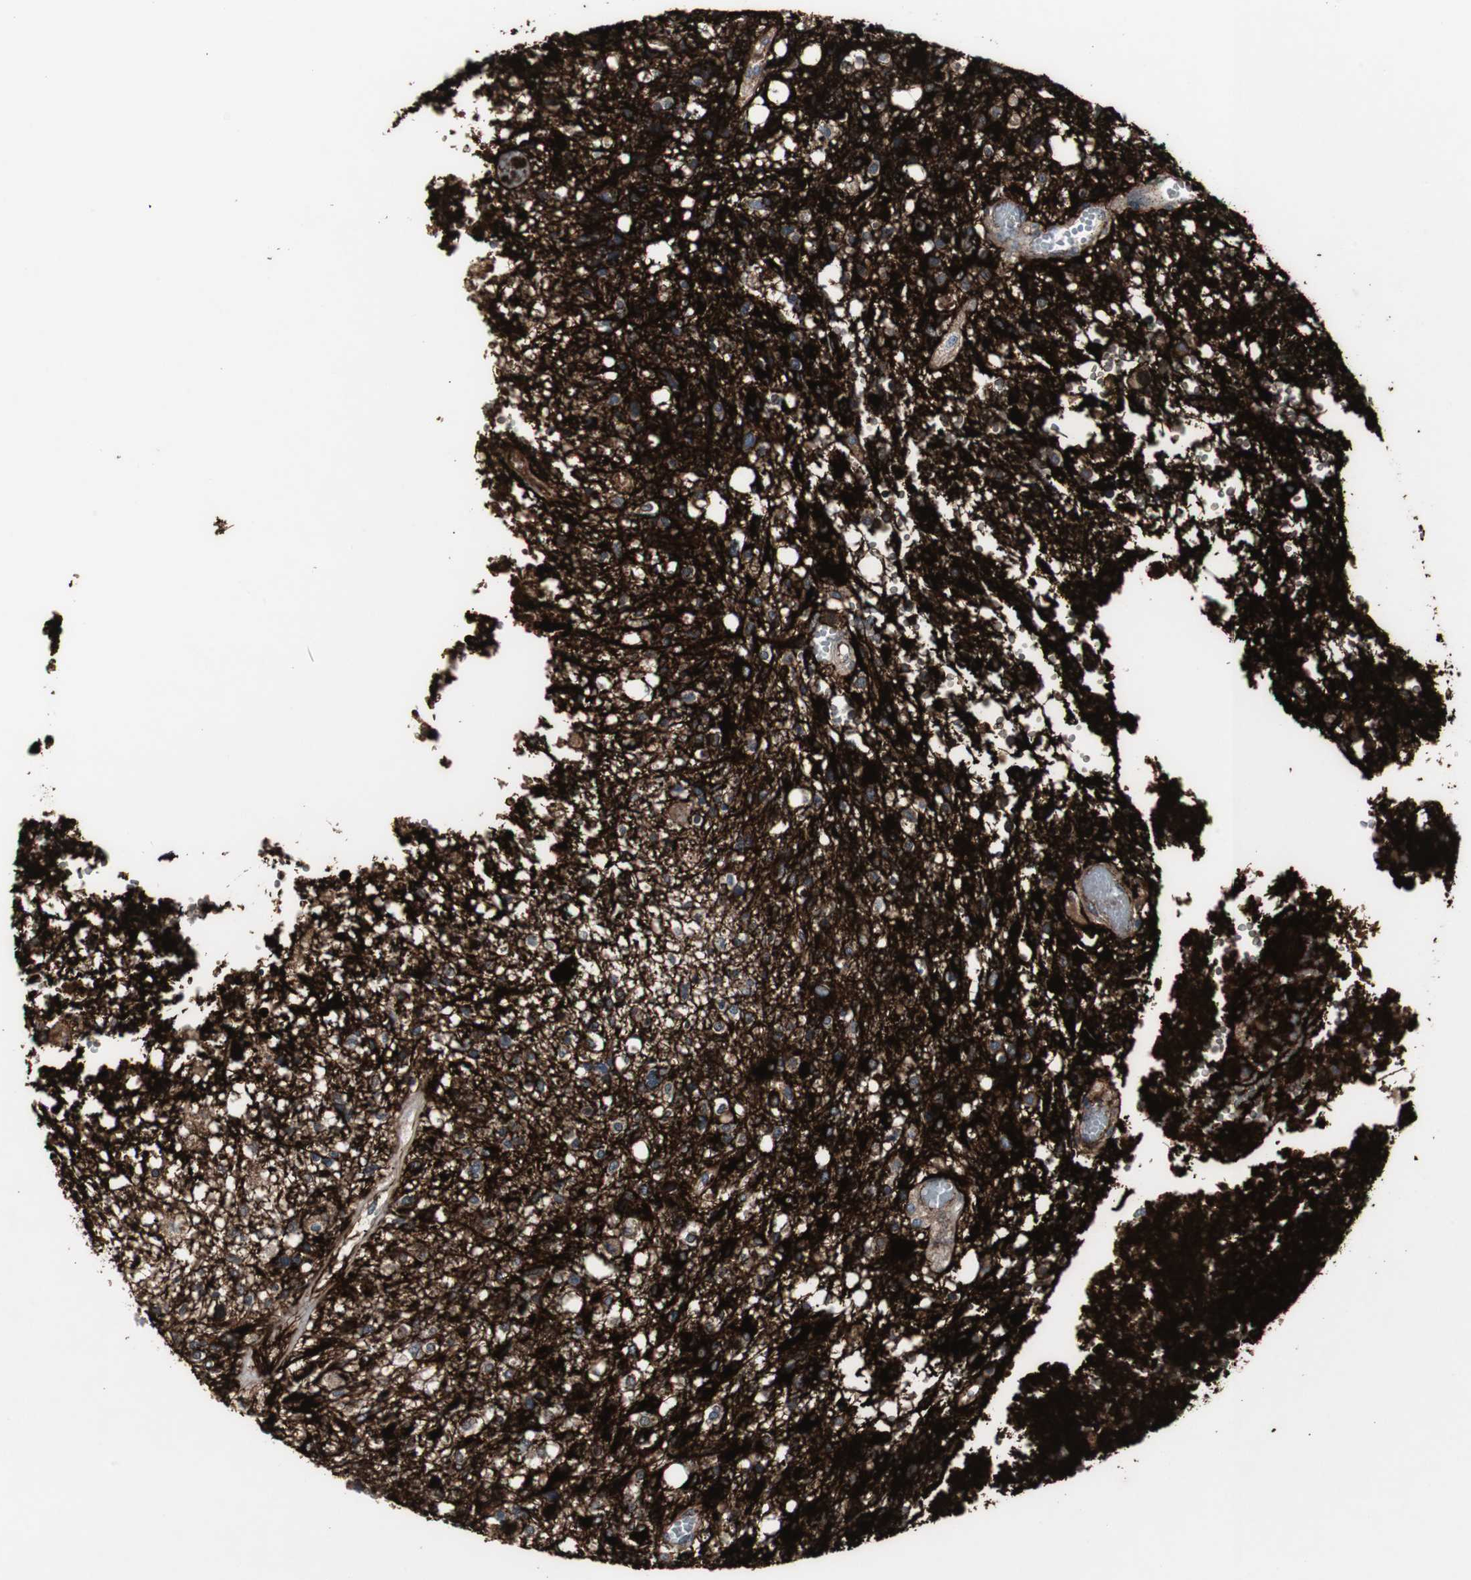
{"staining": {"intensity": "moderate", "quantity": ">75%", "location": "cytoplasmic/membranous"}, "tissue": "glioma", "cell_type": "Tumor cells", "image_type": "cancer", "snomed": [{"axis": "morphology", "description": "Glioma, malignant, High grade"}, {"axis": "topography", "description": "Cerebral cortex"}], "caption": "IHC histopathology image of human glioma stained for a protein (brown), which displays medium levels of moderate cytoplasmic/membranous staining in about >75% of tumor cells.", "gene": "GBA1", "patient": {"sex": "male", "age": 76}}